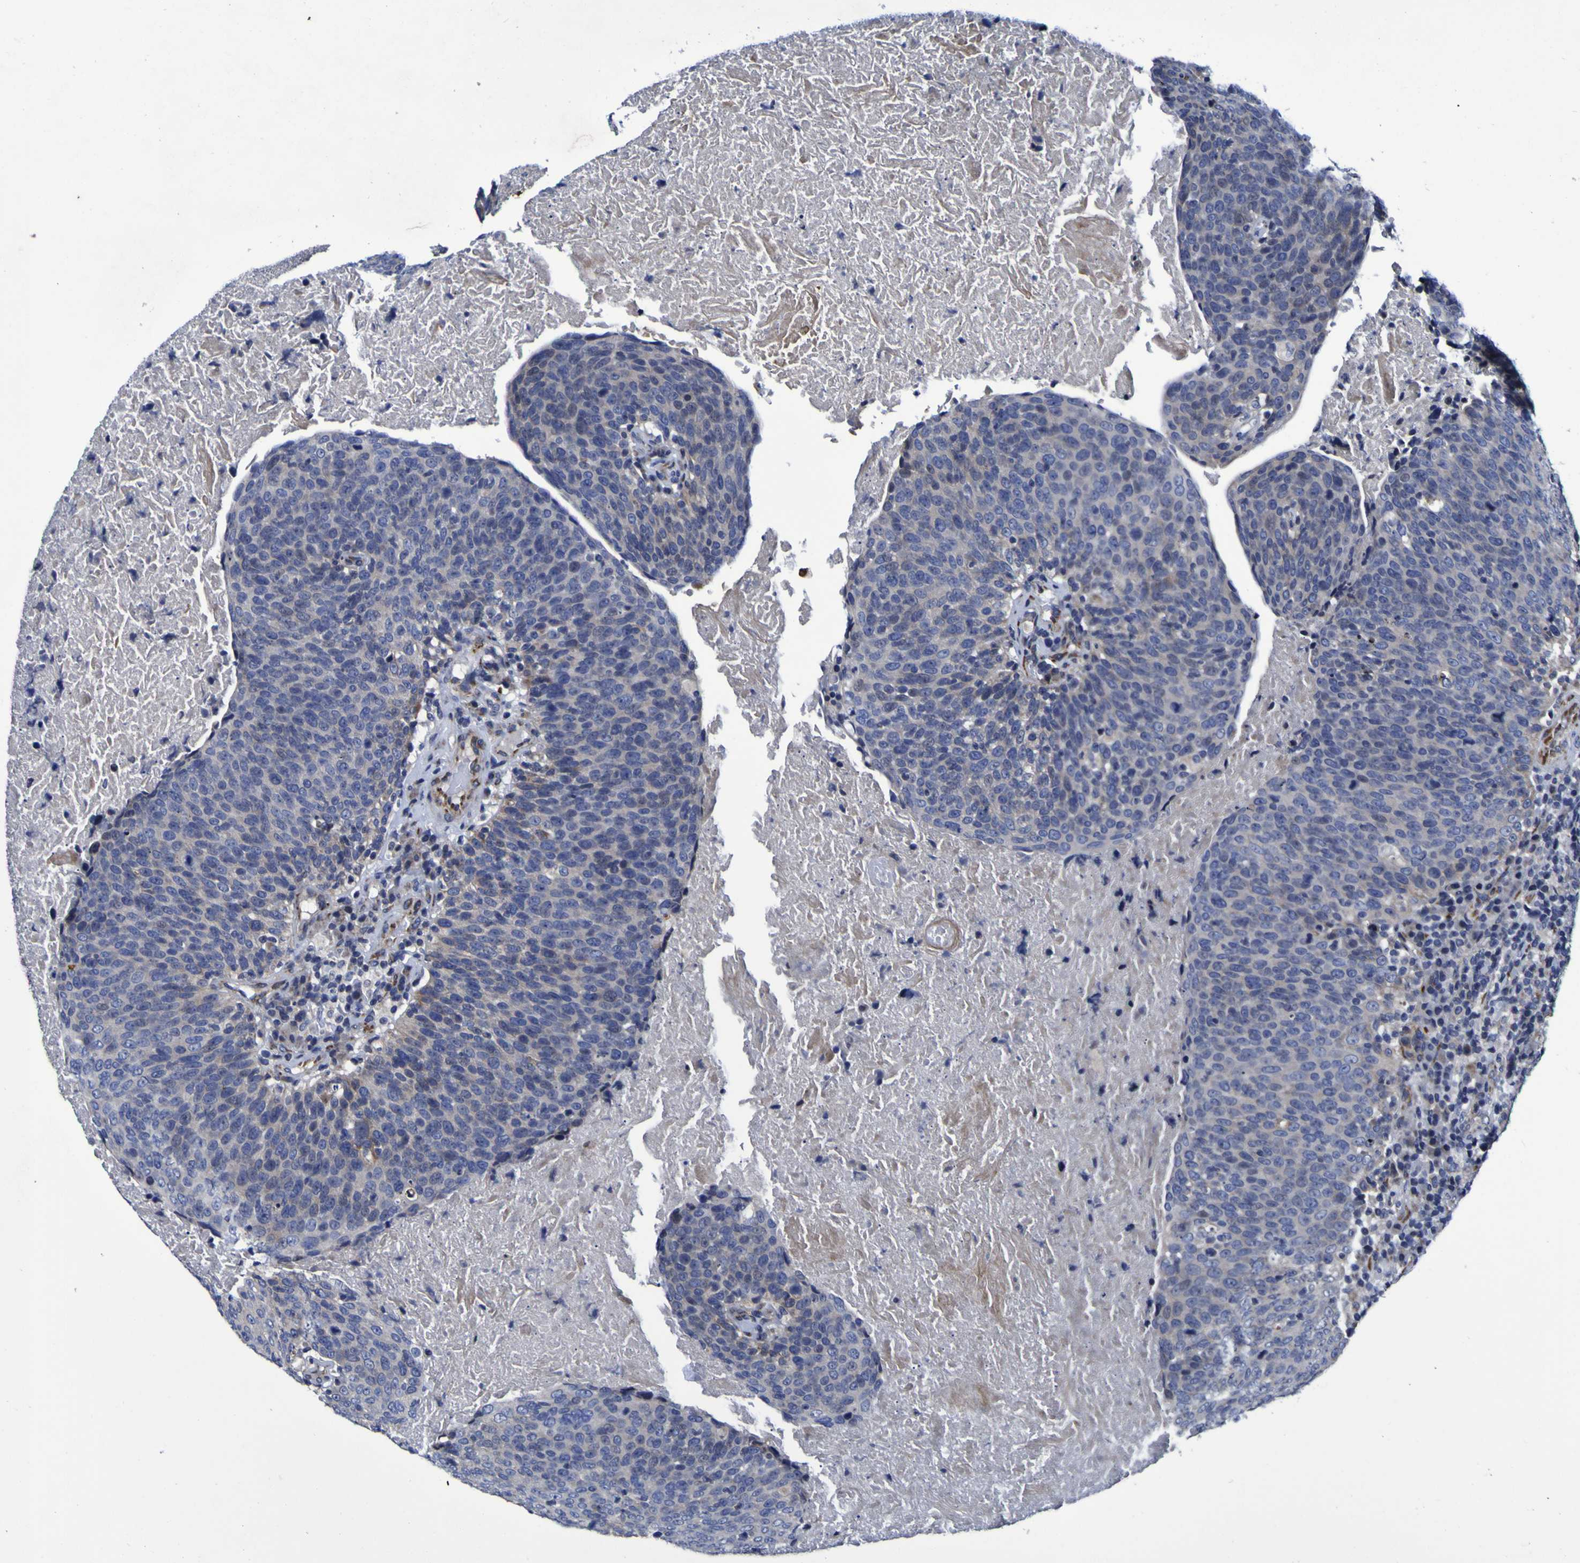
{"staining": {"intensity": "negative", "quantity": "none", "location": "none"}, "tissue": "head and neck cancer", "cell_type": "Tumor cells", "image_type": "cancer", "snomed": [{"axis": "morphology", "description": "Squamous cell carcinoma, NOS"}, {"axis": "morphology", "description": "Squamous cell carcinoma, metastatic, NOS"}, {"axis": "topography", "description": "Lymph node"}, {"axis": "topography", "description": "Head-Neck"}], "caption": "This histopathology image is of squamous cell carcinoma (head and neck) stained with immunohistochemistry (IHC) to label a protein in brown with the nuclei are counter-stained blue. There is no positivity in tumor cells.", "gene": "P3H1", "patient": {"sex": "male", "age": 62}}